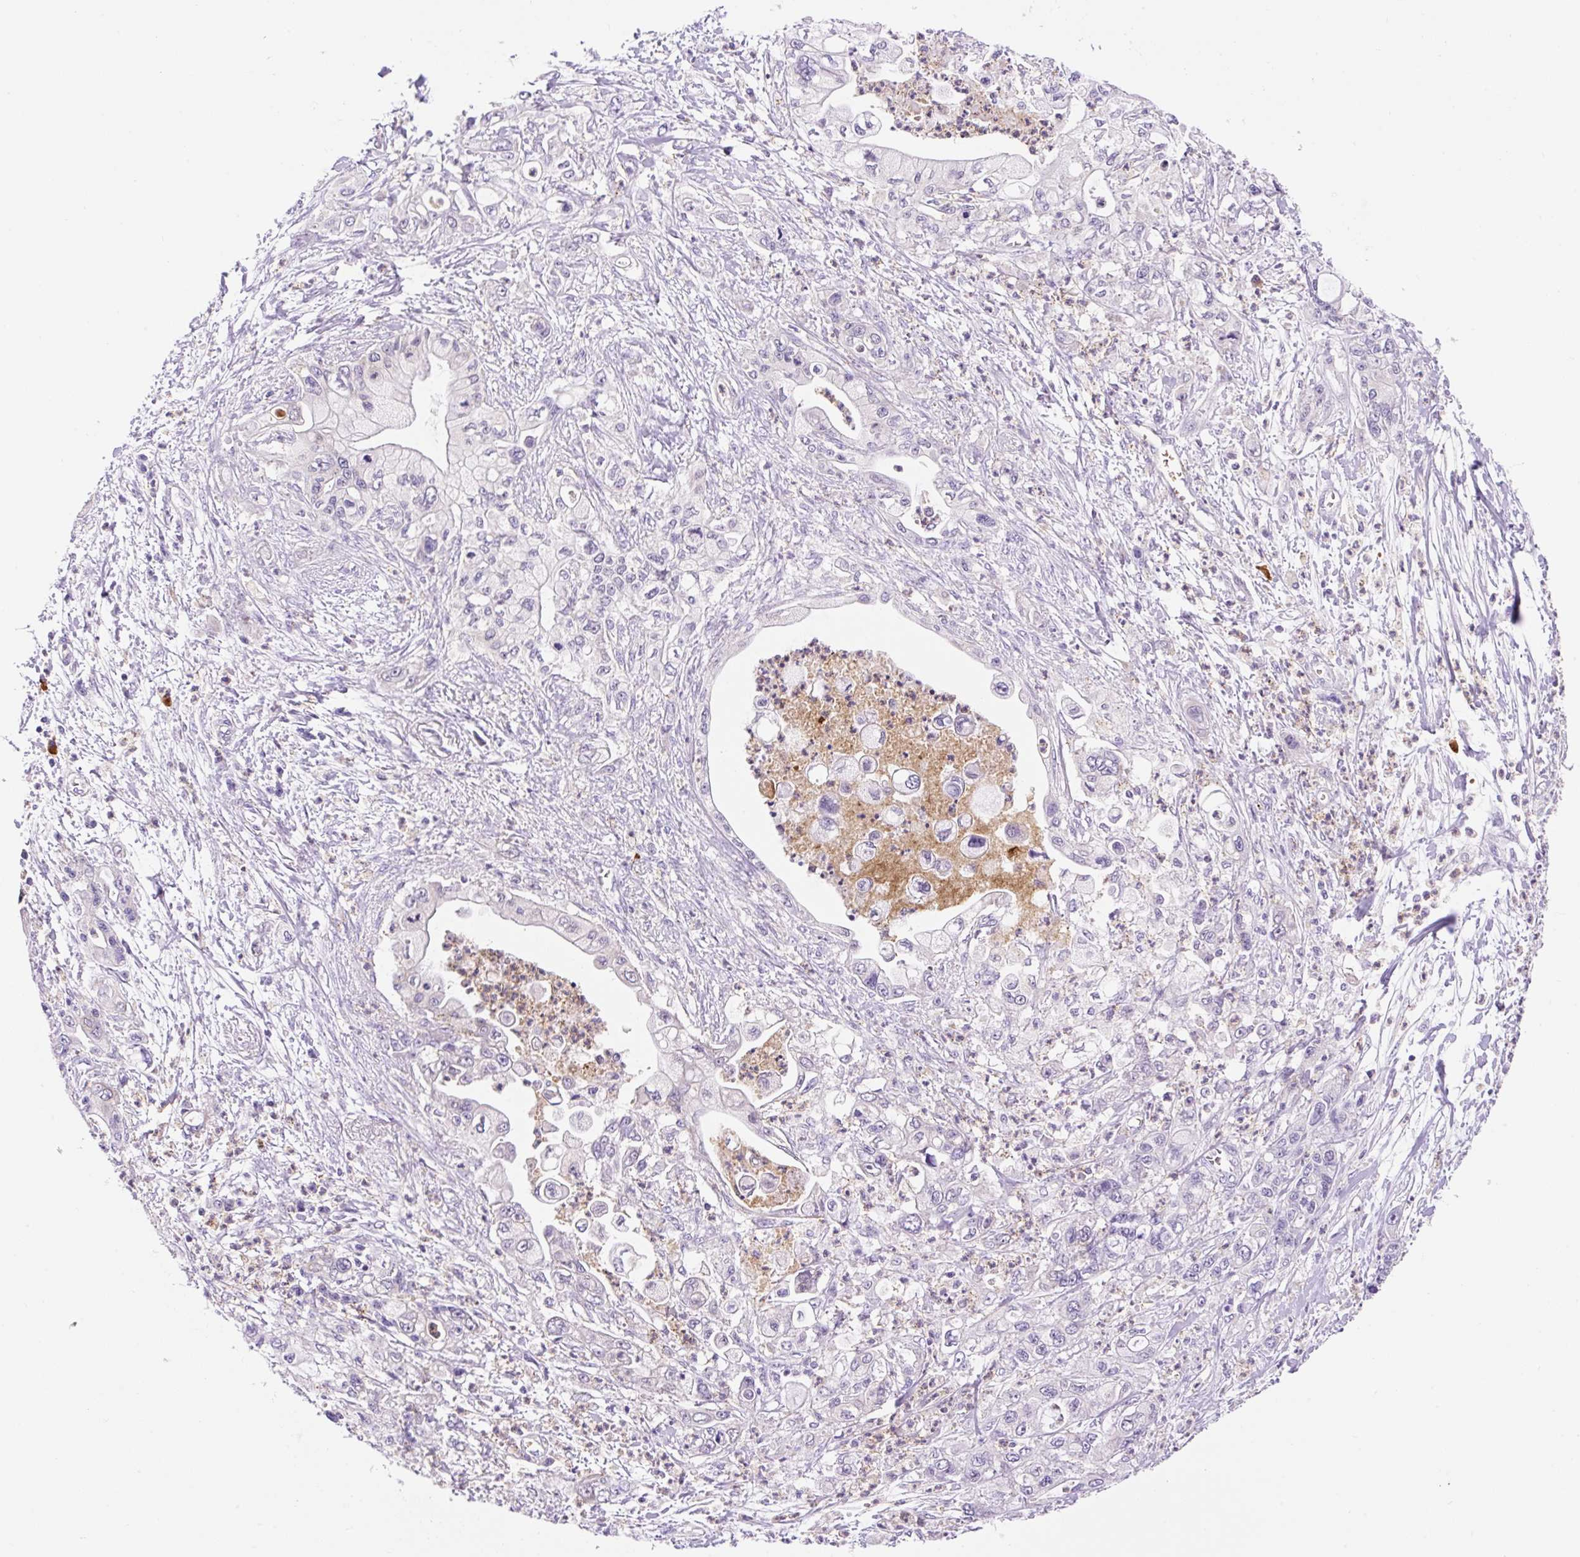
{"staining": {"intensity": "negative", "quantity": "none", "location": "none"}, "tissue": "pancreatic cancer", "cell_type": "Tumor cells", "image_type": "cancer", "snomed": [{"axis": "morphology", "description": "Adenocarcinoma, NOS"}, {"axis": "topography", "description": "Pancreas"}], "caption": "Pancreatic cancer (adenocarcinoma) stained for a protein using IHC demonstrates no positivity tumor cells.", "gene": "LHFPL5", "patient": {"sex": "male", "age": 61}}